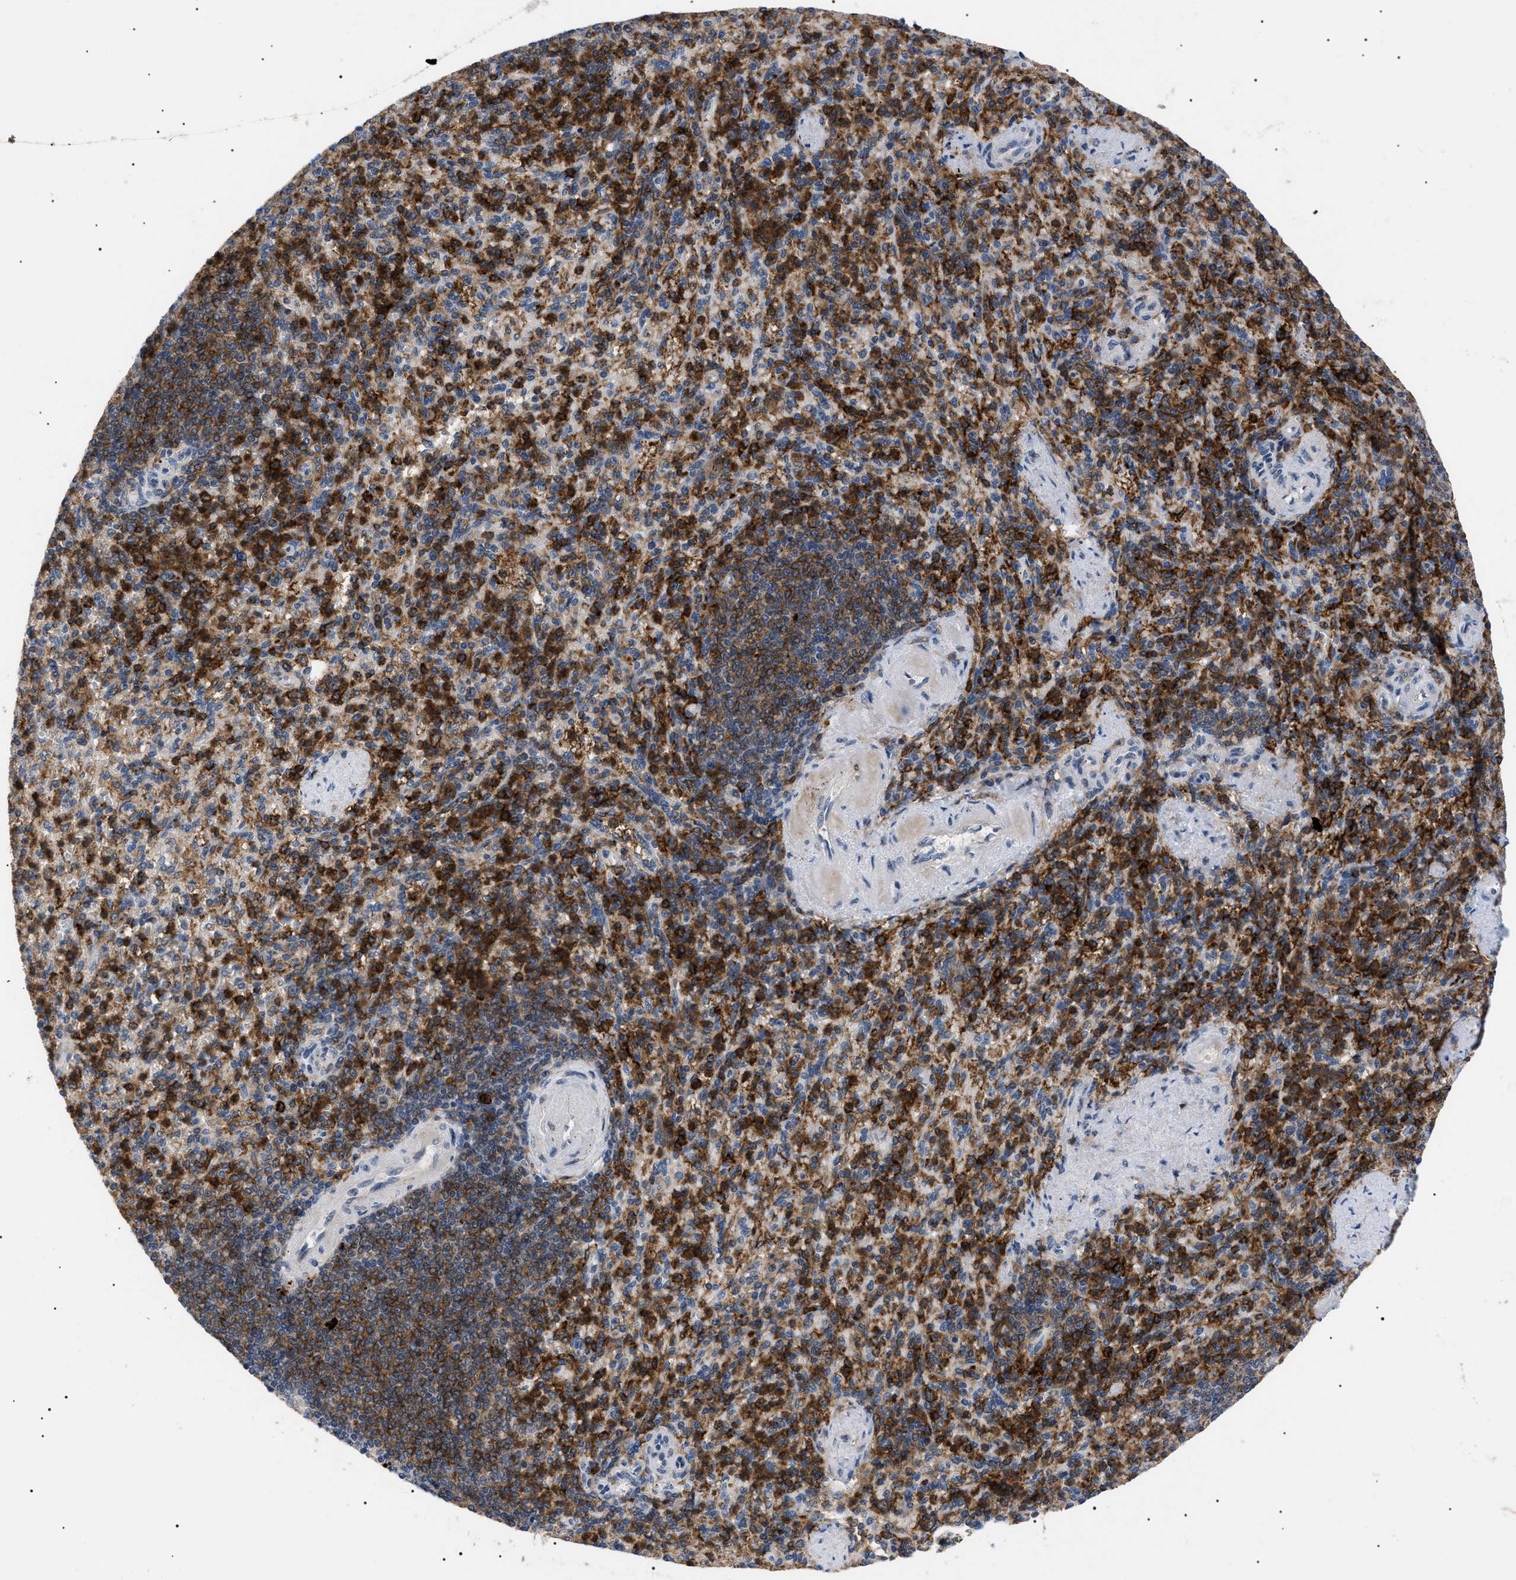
{"staining": {"intensity": "strong", "quantity": "25%-75%", "location": "cytoplasmic/membranous"}, "tissue": "spleen", "cell_type": "Cells in red pulp", "image_type": "normal", "snomed": [{"axis": "morphology", "description": "Normal tissue, NOS"}, {"axis": "topography", "description": "Spleen"}], "caption": "A photomicrograph showing strong cytoplasmic/membranous positivity in about 25%-75% of cells in red pulp in benign spleen, as visualized by brown immunohistochemical staining.", "gene": "CD300A", "patient": {"sex": "female", "age": 74}}